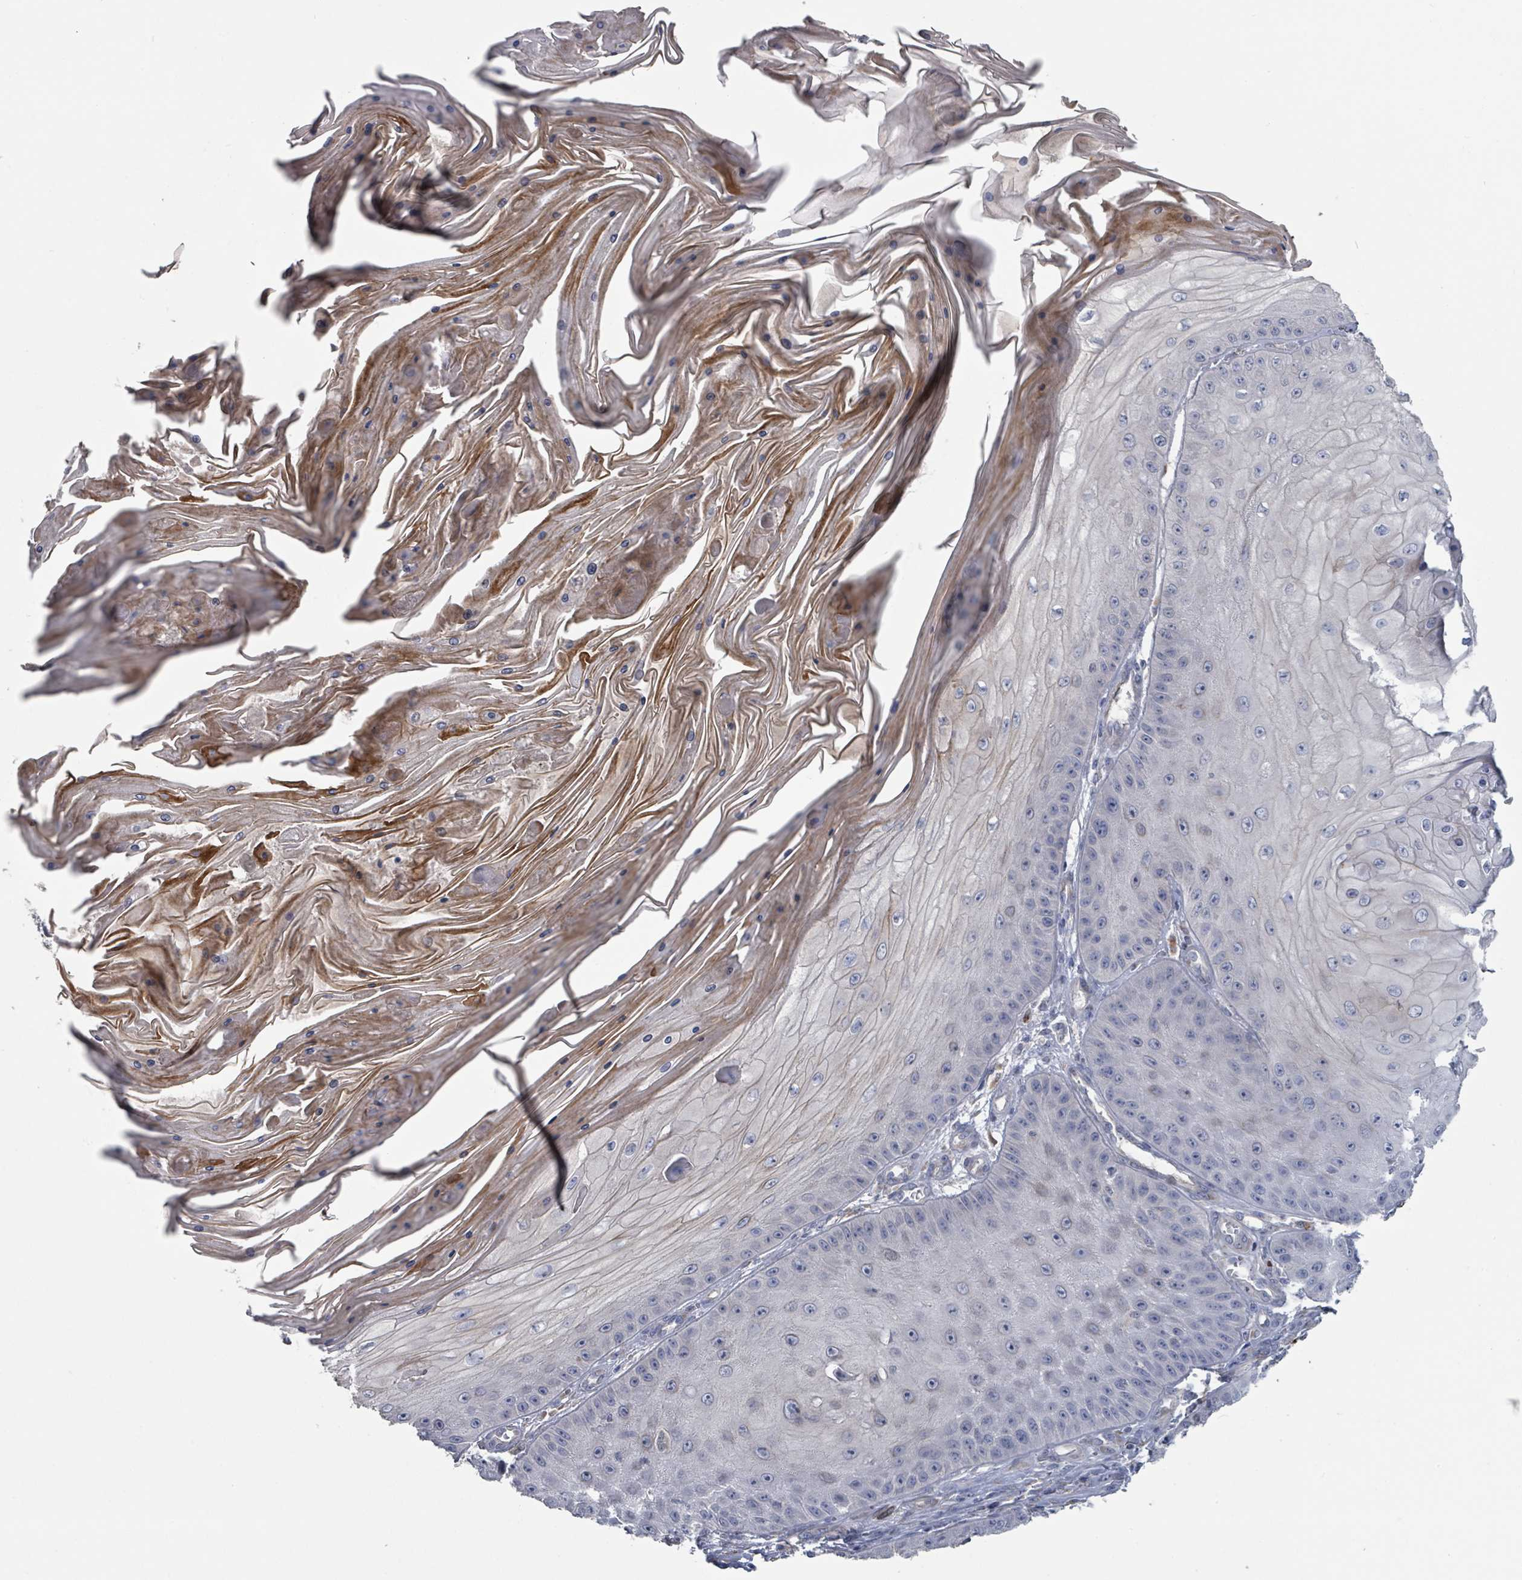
{"staining": {"intensity": "negative", "quantity": "none", "location": "none"}, "tissue": "skin cancer", "cell_type": "Tumor cells", "image_type": "cancer", "snomed": [{"axis": "morphology", "description": "Squamous cell carcinoma, NOS"}, {"axis": "topography", "description": "Skin"}], "caption": "Immunohistochemistry of human skin cancer displays no expression in tumor cells.", "gene": "SLC9A7", "patient": {"sex": "male", "age": 70}}